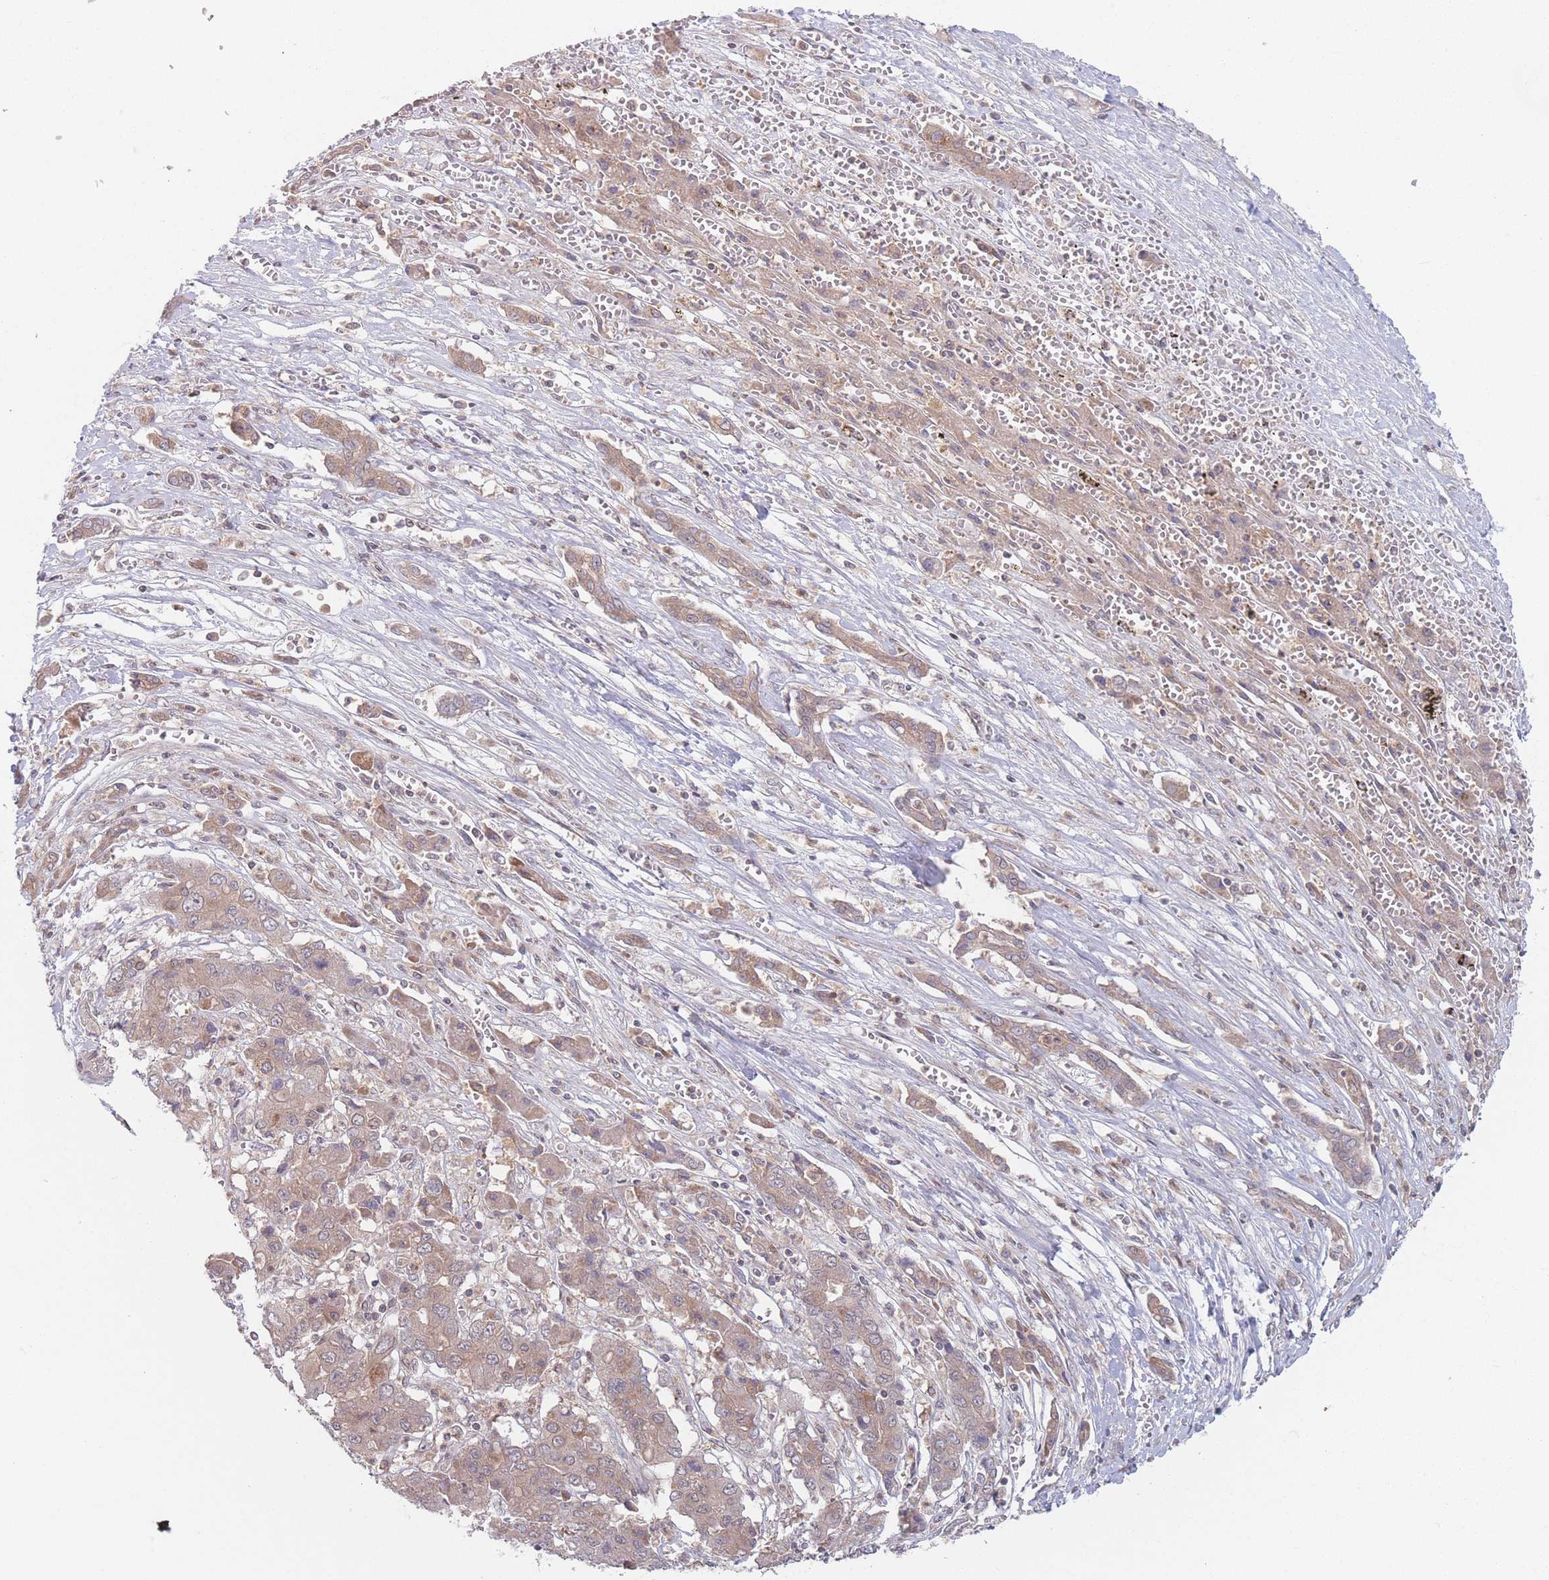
{"staining": {"intensity": "weak", "quantity": ">75%", "location": "cytoplasmic/membranous"}, "tissue": "liver cancer", "cell_type": "Tumor cells", "image_type": "cancer", "snomed": [{"axis": "morphology", "description": "Cholangiocarcinoma"}, {"axis": "topography", "description": "Liver"}], "caption": "Weak cytoplasmic/membranous staining for a protein is seen in about >75% of tumor cells of cholangiocarcinoma (liver) using immunohistochemistry (IHC).", "gene": "PPM1A", "patient": {"sex": "male", "age": 67}}